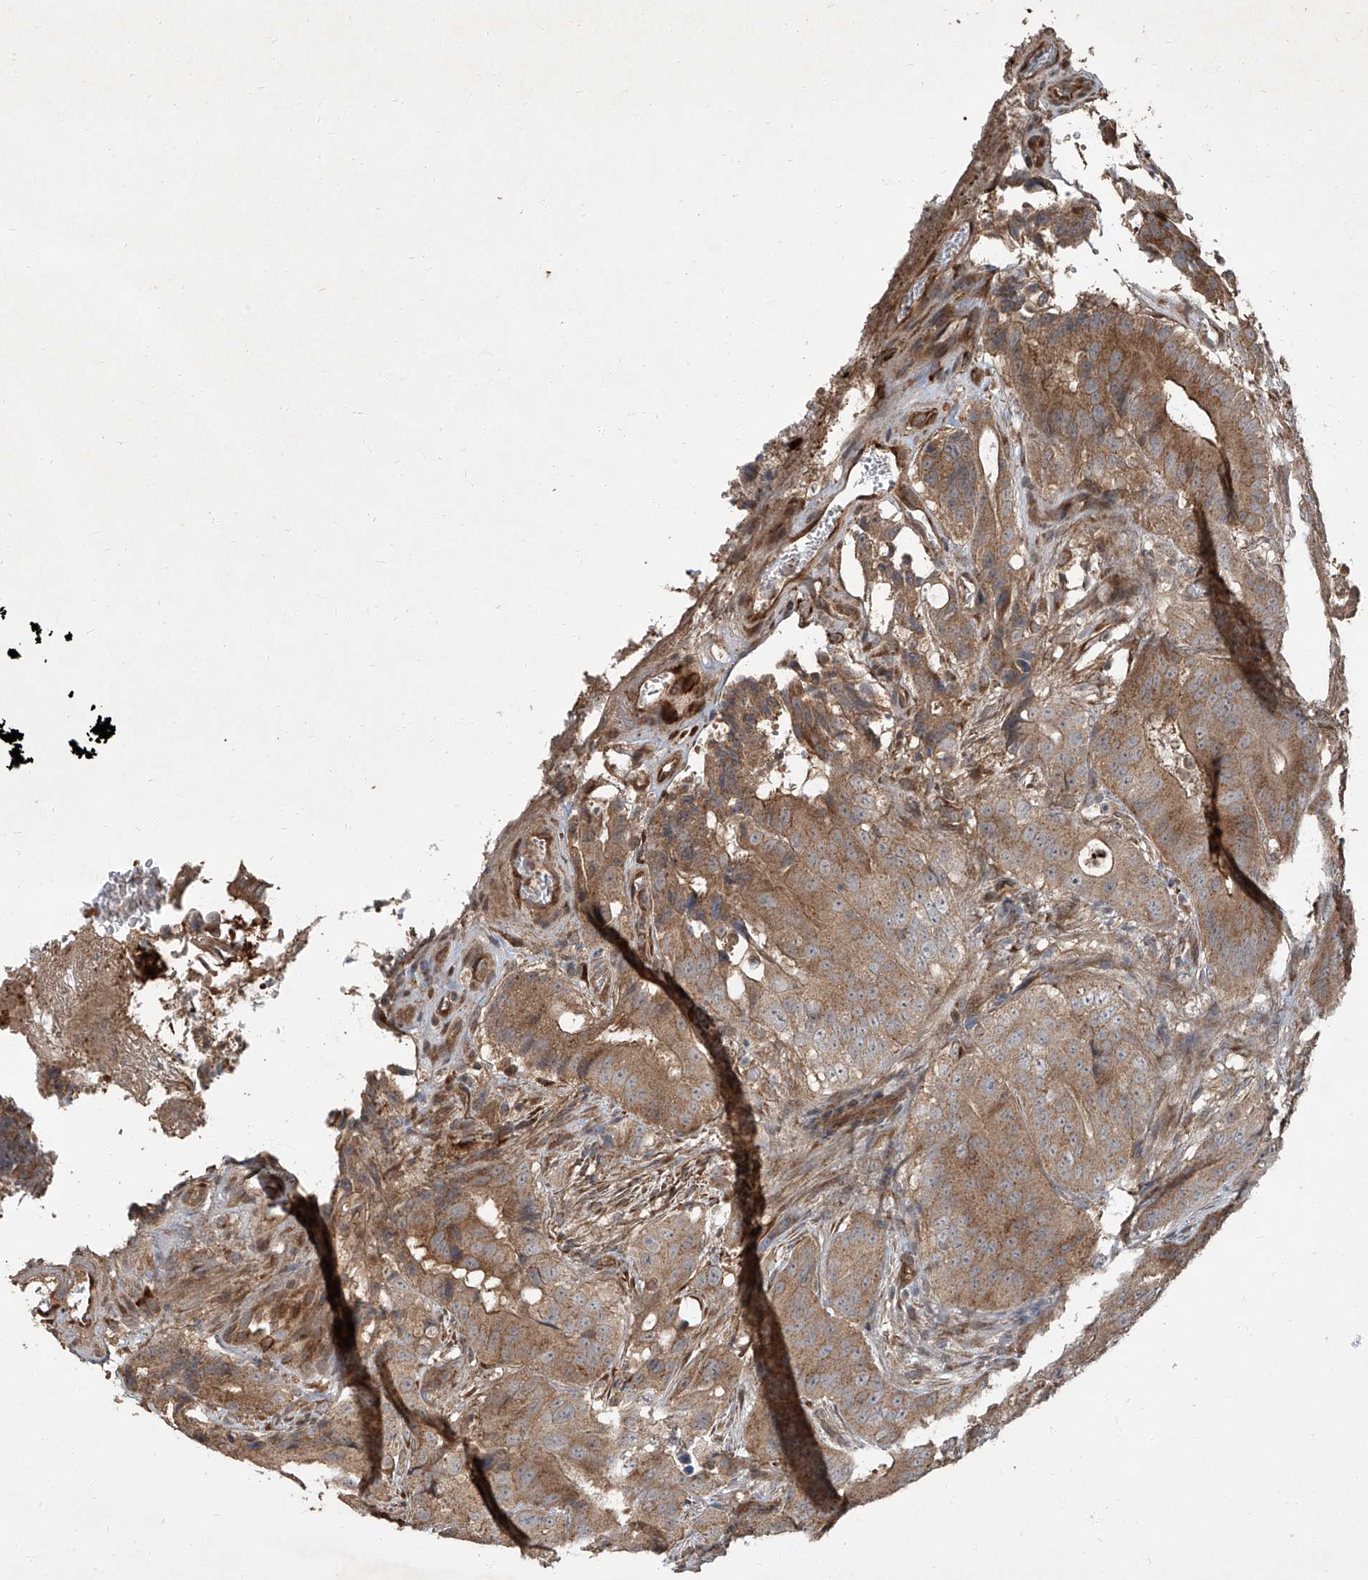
{"staining": {"intensity": "moderate", "quantity": ">75%", "location": "cytoplasmic/membranous"}, "tissue": "colorectal cancer", "cell_type": "Tumor cells", "image_type": "cancer", "snomed": [{"axis": "morphology", "description": "Adenocarcinoma, NOS"}, {"axis": "topography", "description": "Colon"}], "caption": "The image displays a brown stain indicating the presence of a protein in the cytoplasmic/membranous of tumor cells in colorectal cancer (adenocarcinoma).", "gene": "CCN1", "patient": {"sex": "male", "age": 83}}